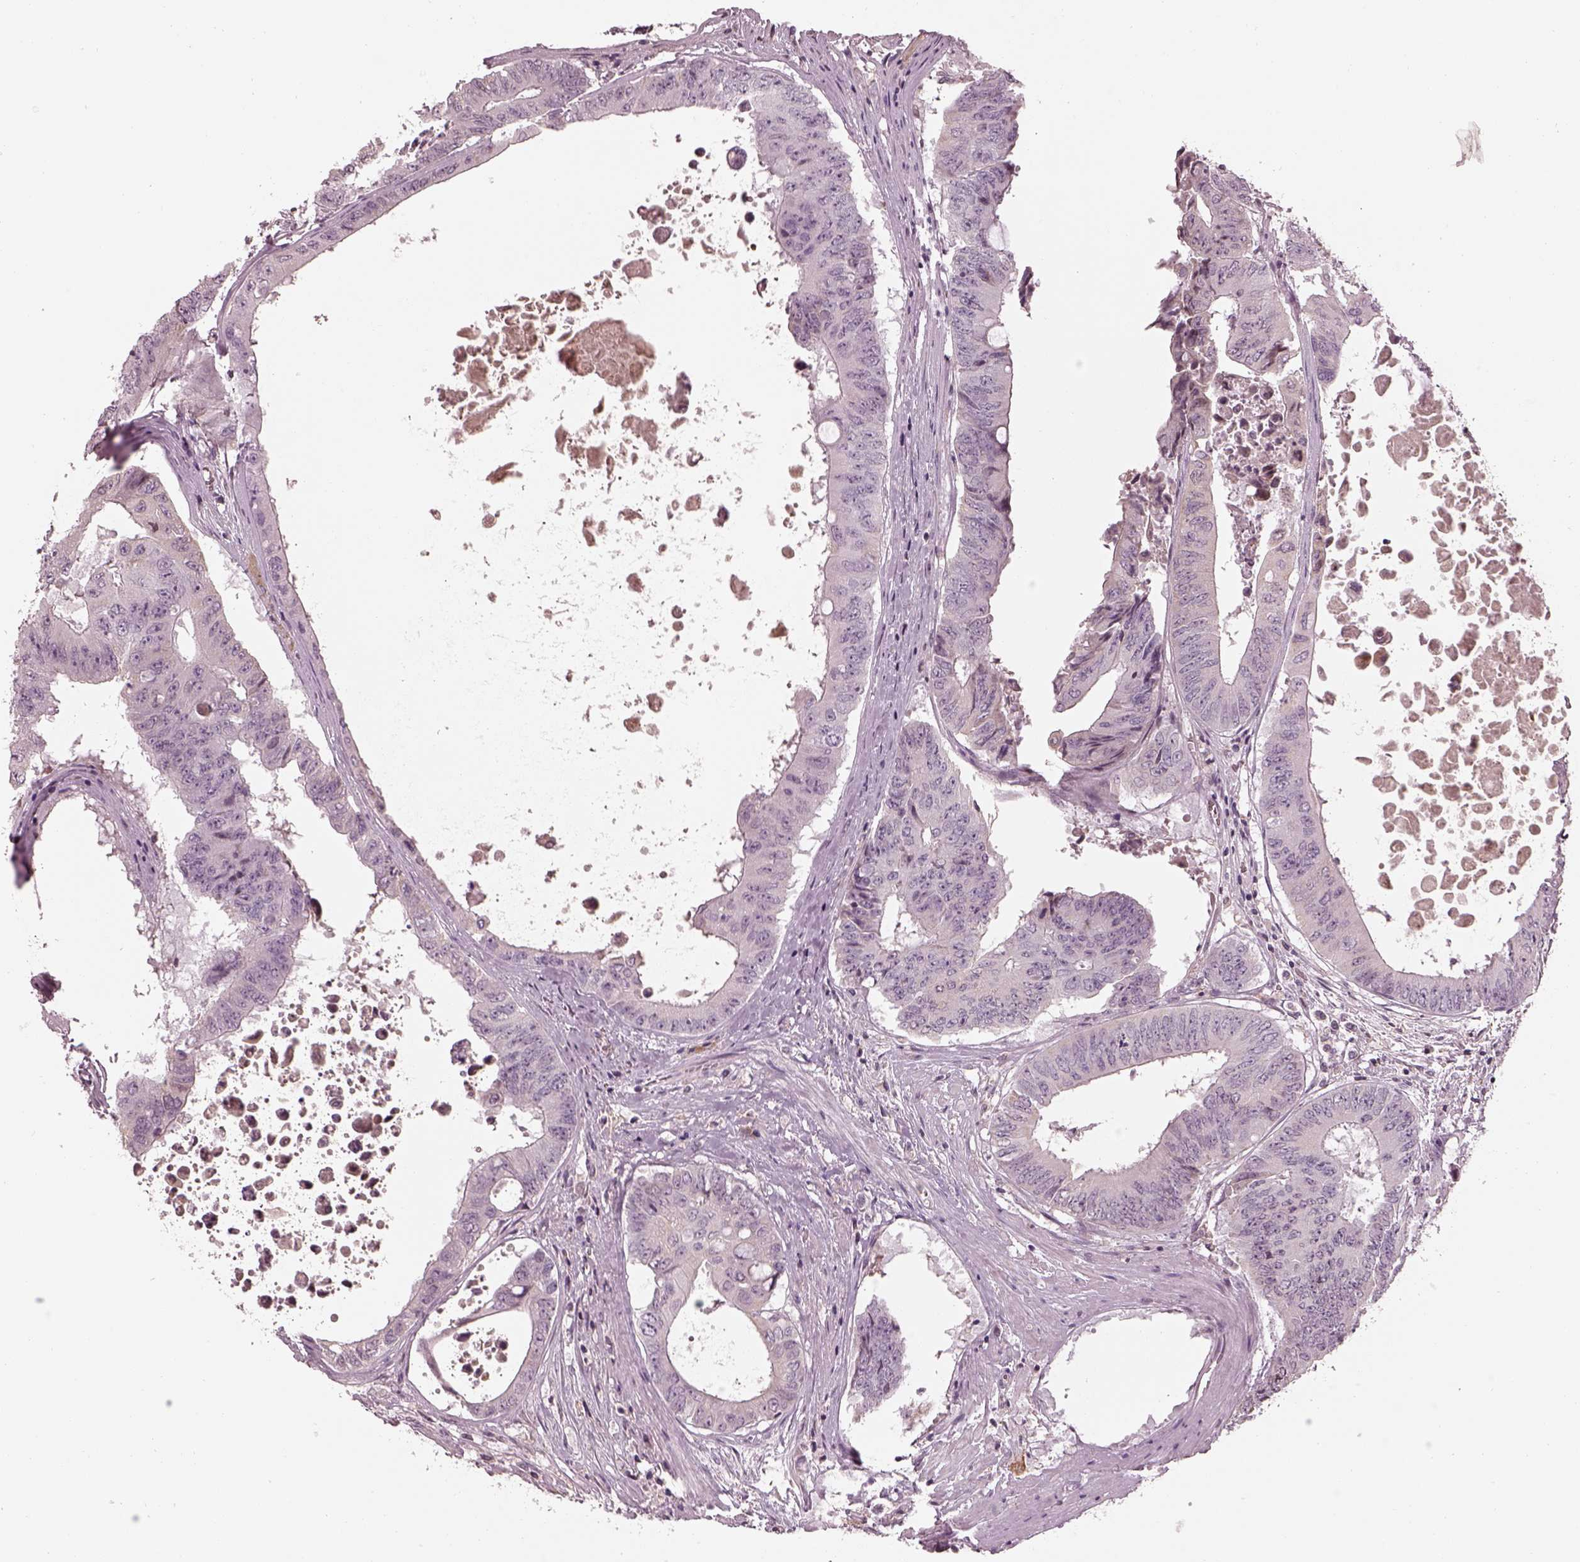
{"staining": {"intensity": "negative", "quantity": "none", "location": "none"}, "tissue": "colorectal cancer", "cell_type": "Tumor cells", "image_type": "cancer", "snomed": [{"axis": "morphology", "description": "Adenocarcinoma, NOS"}, {"axis": "topography", "description": "Rectum"}], "caption": "Micrograph shows no protein expression in tumor cells of colorectal adenocarcinoma tissue.", "gene": "TLX3", "patient": {"sex": "male", "age": 59}}